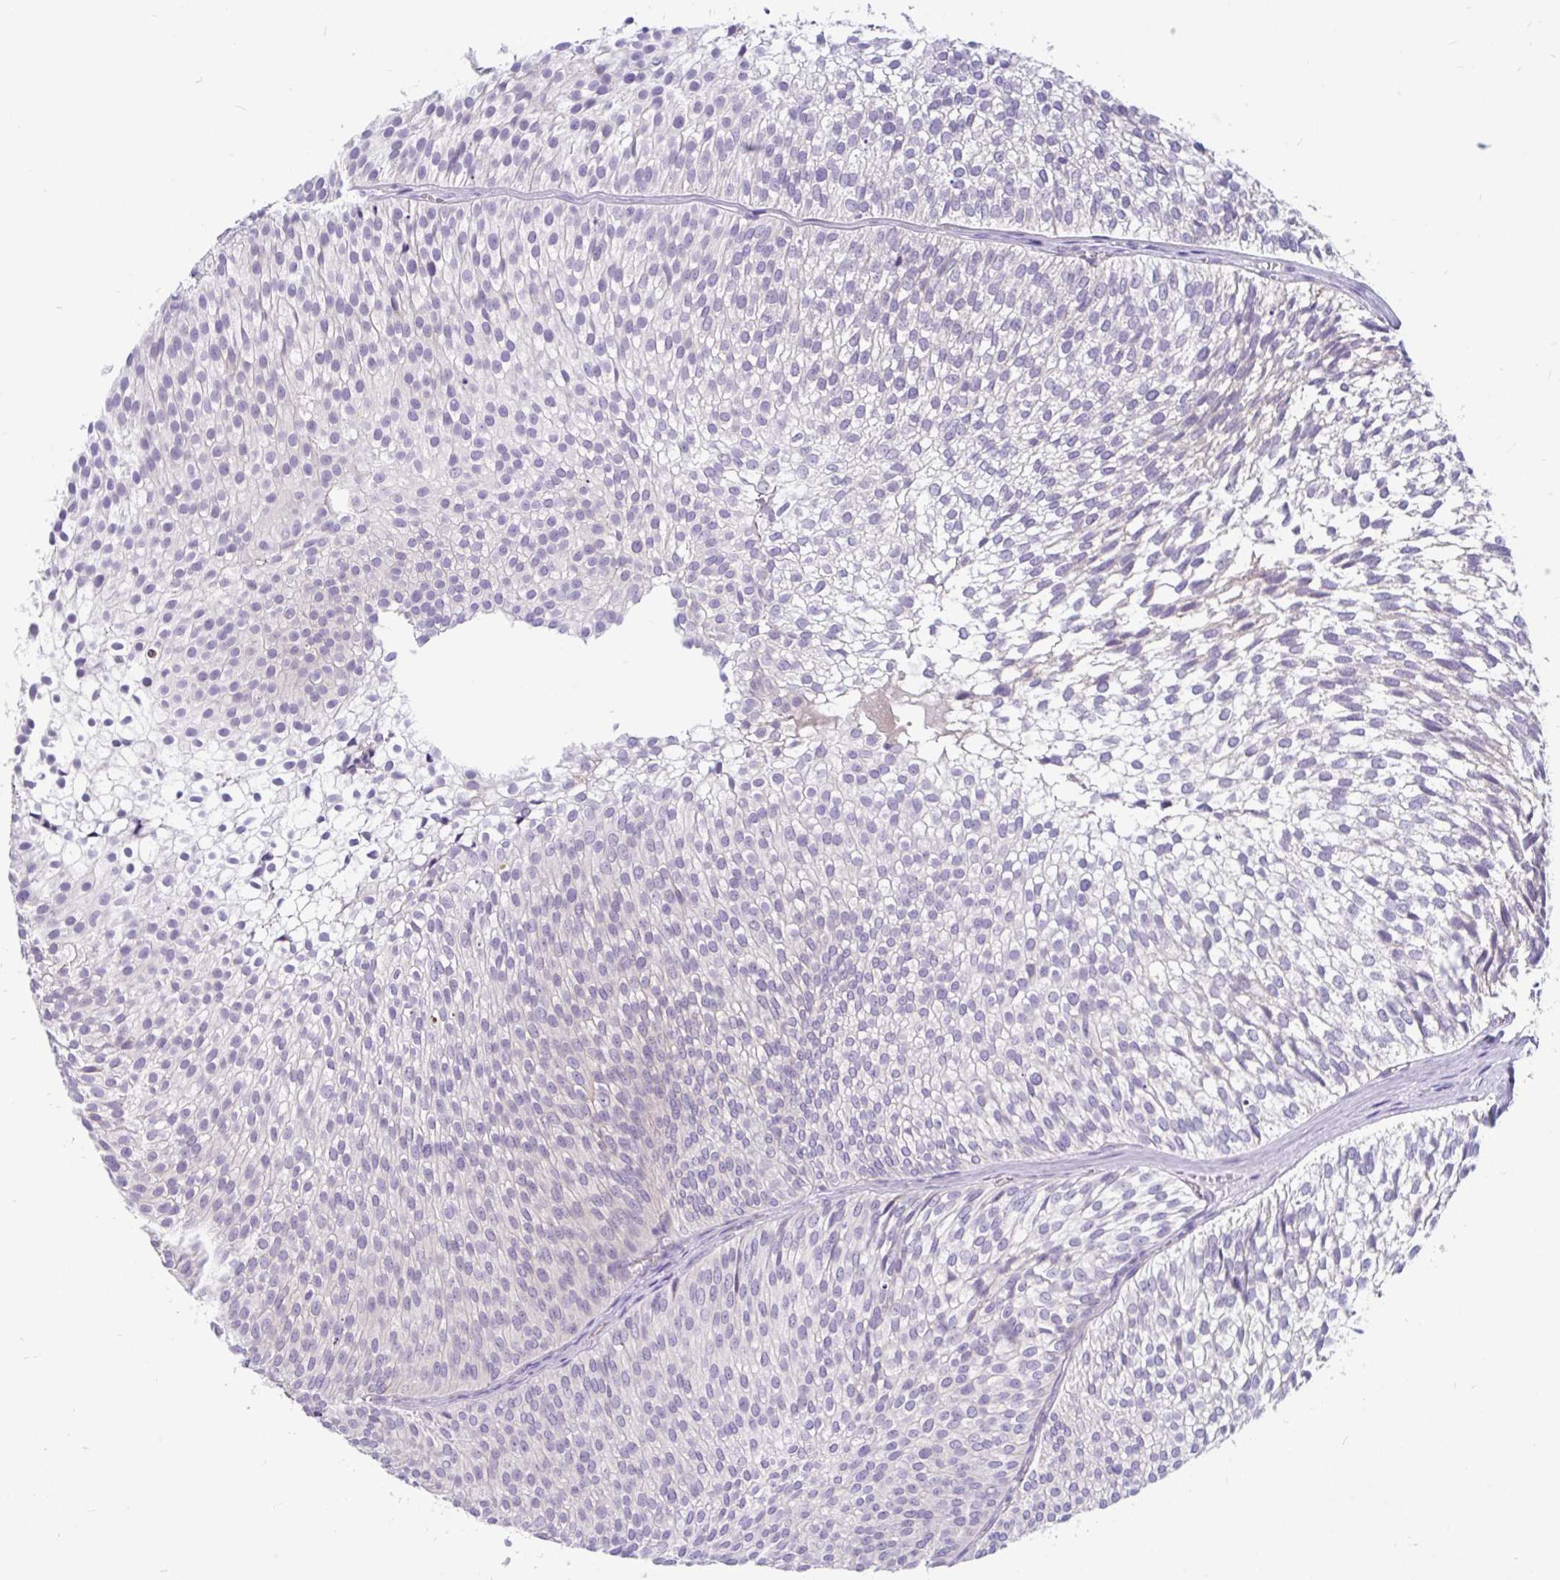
{"staining": {"intensity": "negative", "quantity": "none", "location": "none"}, "tissue": "urothelial cancer", "cell_type": "Tumor cells", "image_type": "cancer", "snomed": [{"axis": "morphology", "description": "Urothelial carcinoma, Low grade"}, {"axis": "topography", "description": "Urinary bladder"}], "caption": "An immunohistochemistry (IHC) histopathology image of low-grade urothelial carcinoma is shown. There is no staining in tumor cells of low-grade urothelial carcinoma.", "gene": "KIAA2013", "patient": {"sex": "male", "age": 91}}